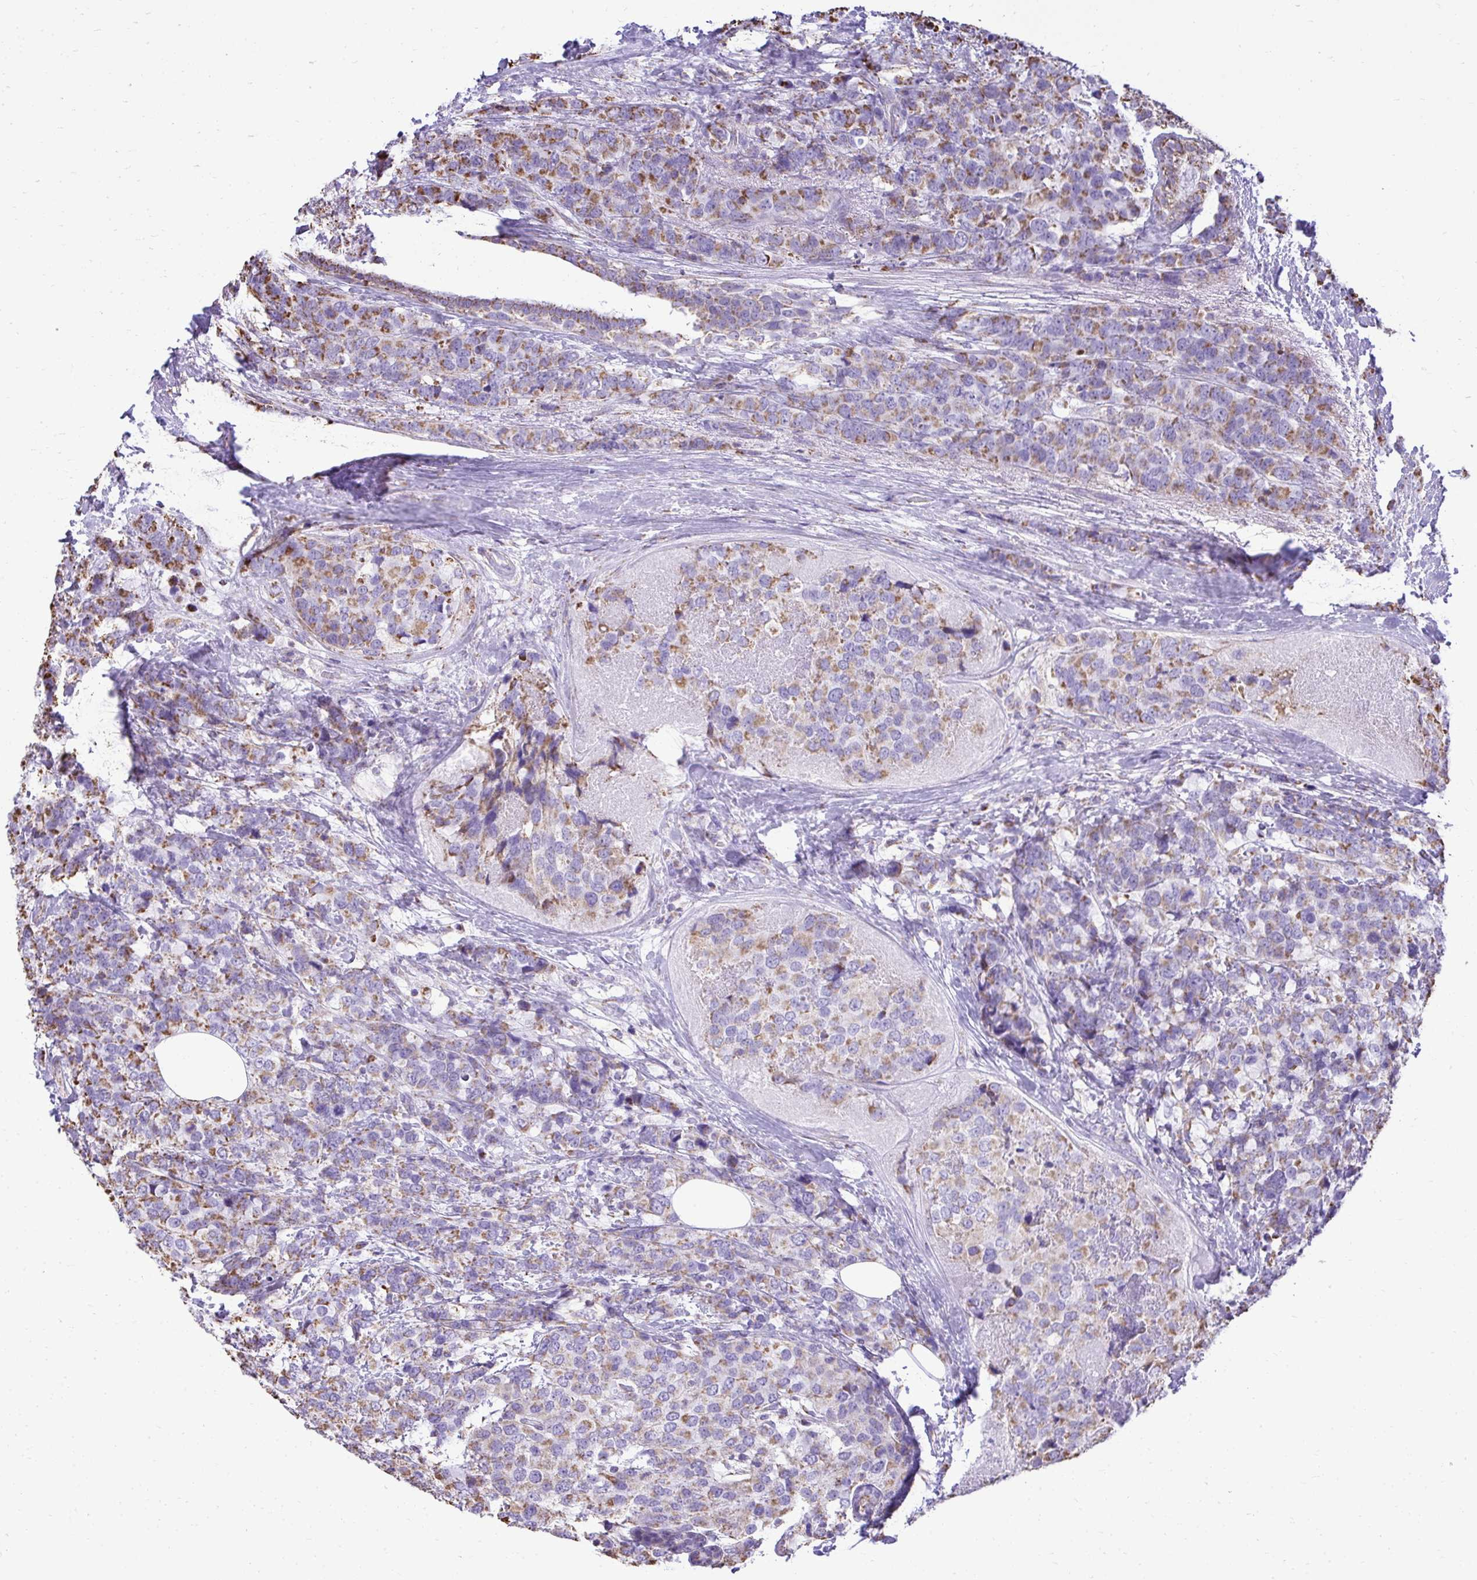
{"staining": {"intensity": "moderate", "quantity": "25%-75%", "location": "cytoplasmic/membranous"}, "tissue": "breast cancer", "cell_type": "Tumor cells", "image_type": "cancer", "snomed": [{"axis": "morphology", "description": "Lobular carcinoma"}, {"axis": "topography", "description": "Breast"}], "caption": "Human lobular carcinoma (breast) stained with a protein marker exhibits moderate staining in tumor cells.", "gene": "MPZL2", "patient": {"sex": "female", "age": 59}}